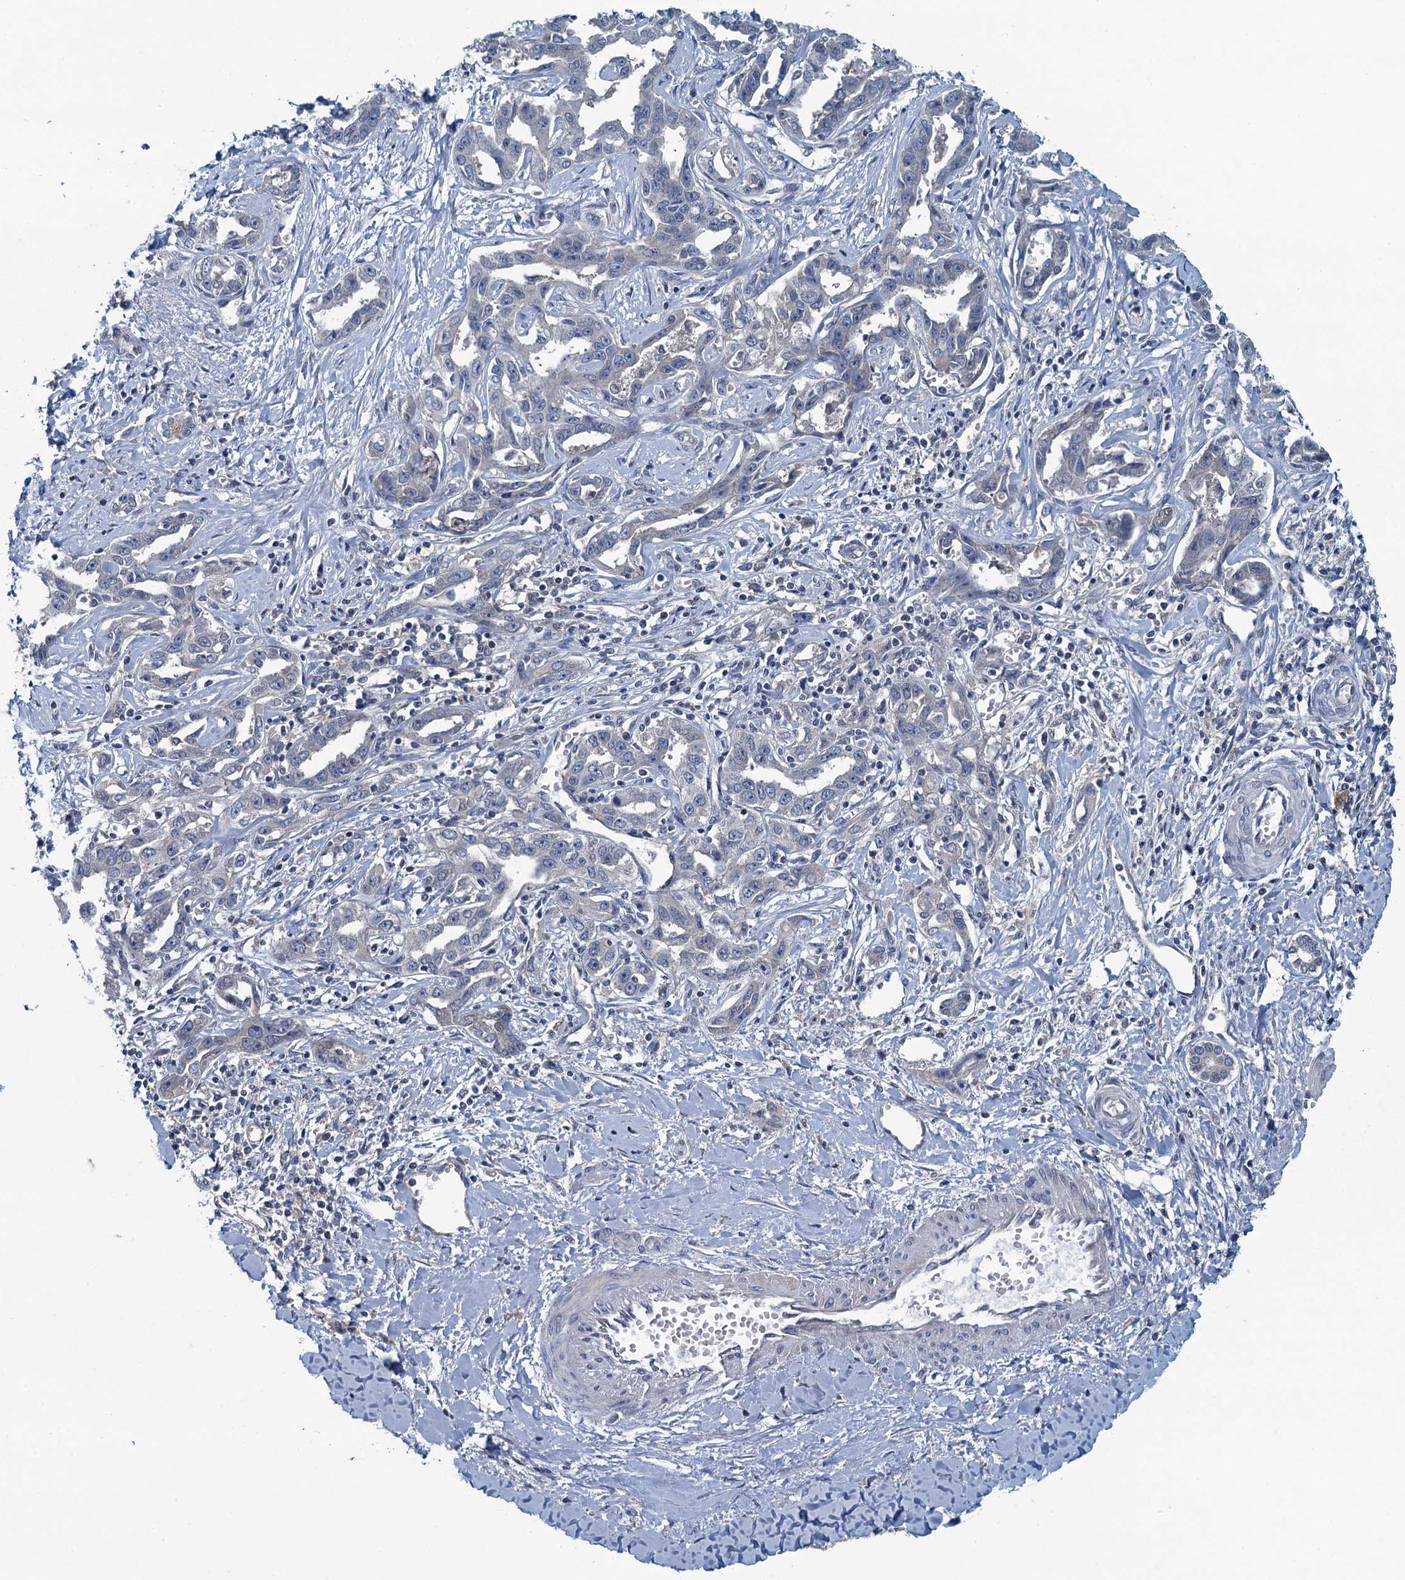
{"staining": {"intensity": "negative", "quantity": "none", "location": "none"}, "tissue": "liver cancer", "cell_type": "Tumor cells", "image_type": "cancer", "snomed": [{"axis": "morphology", "description": "Cholangiocarcinoma"}, {"axis": "topography", "description": "Liver"}], "caption": "IHC image of human cholangiocarcinoma (liver) stained for a protein (brown), which exhibits no positivity in tumor cells.", "gene": "NCKAP1L", "patient": {"sex": "male", "age": 59}}